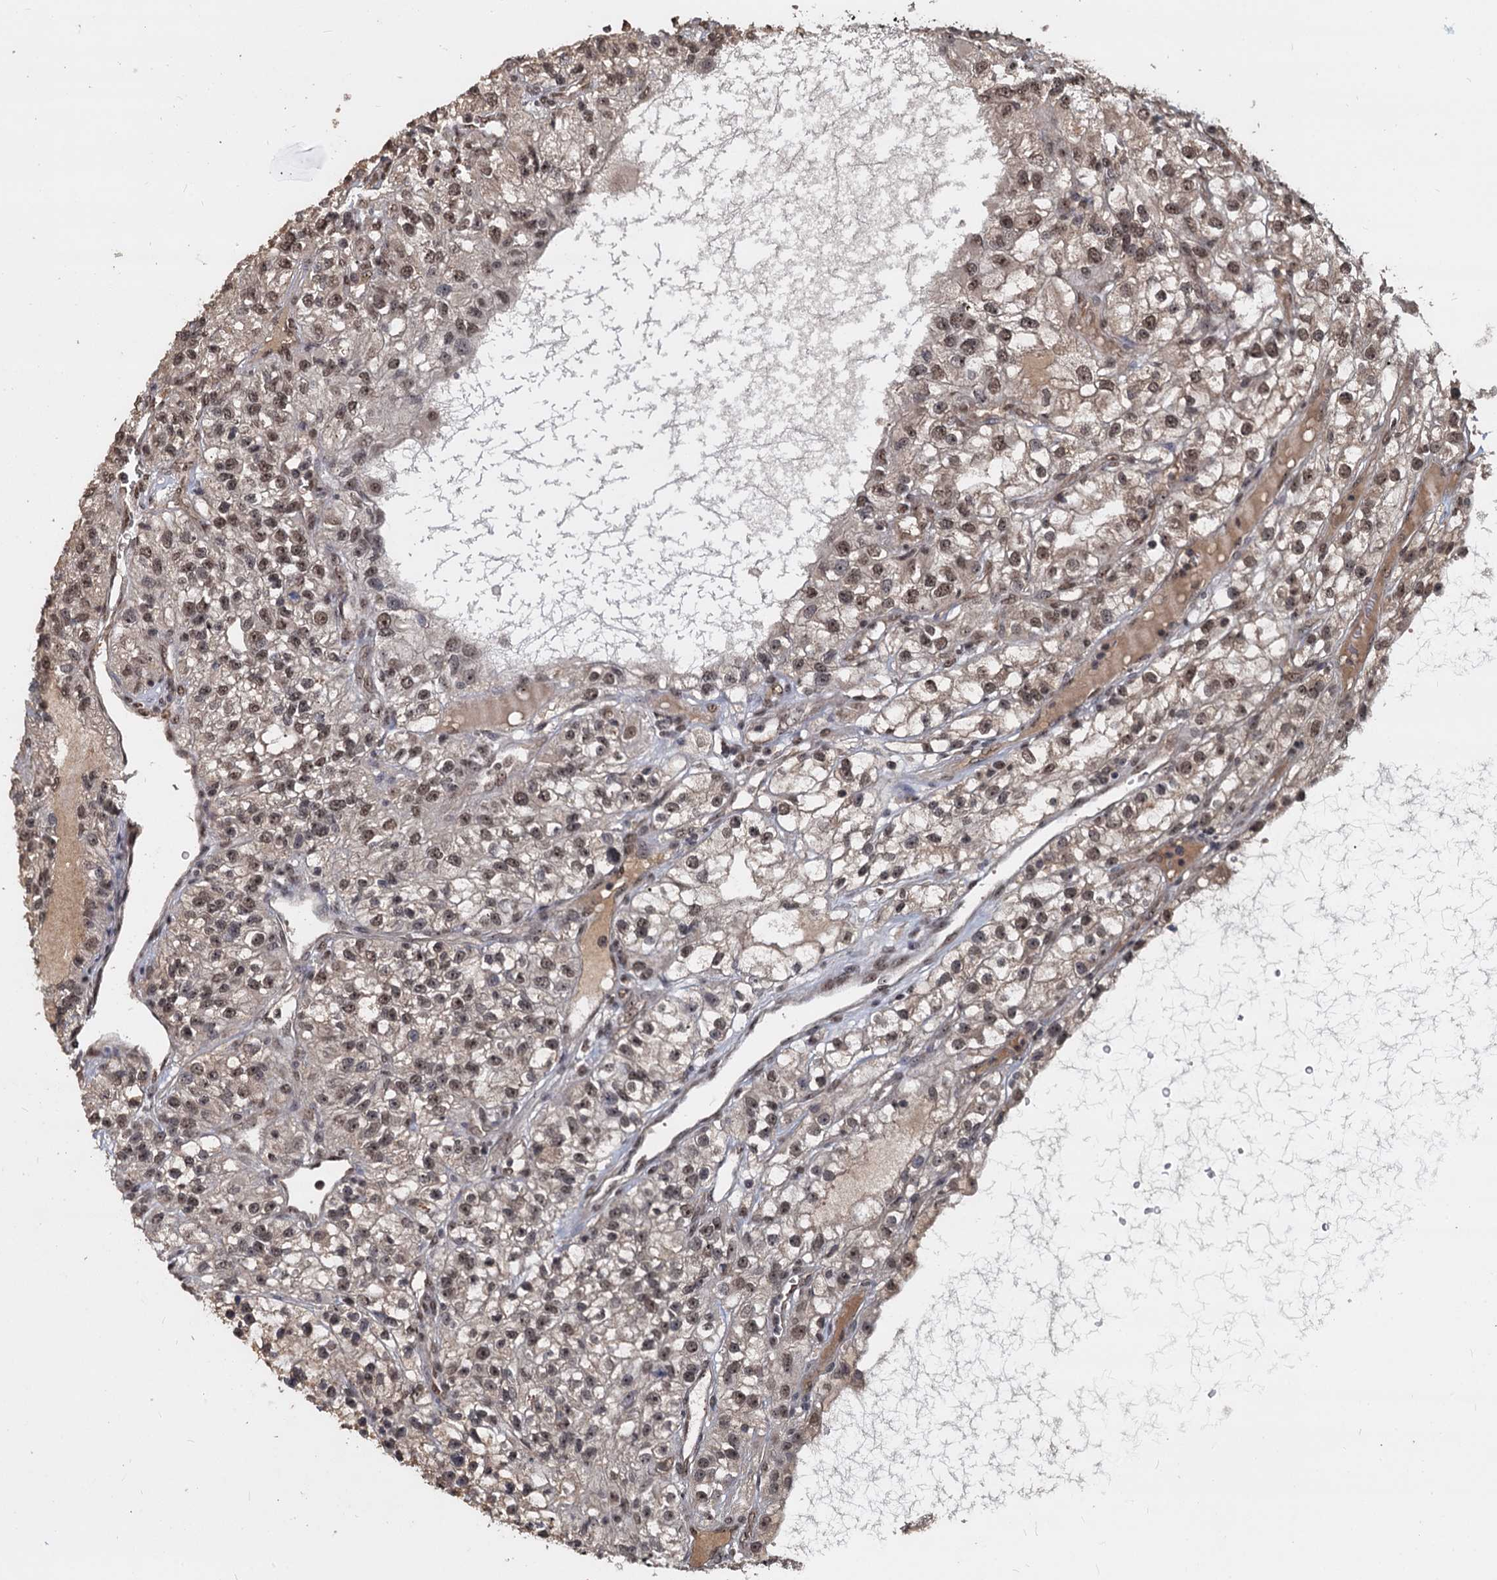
{"staining": {"intensity": "moderate", "quantity": ">75%", "location": "cytoplasmic/membranous,nuclear"}, "tissue": "renal cancer", "cell_type": "Tumor cells", "image_type": "cancer", "snomed": [{"axis": "morphology", "description": "Adenocarcinoma, NOS"}, {"axis": "topography", "description": "Kidney"}], "caption": "Renal cancer stained for a protein demonstrates moderate cytoplasmic/membranous and nuclear positivity in tumor cells.", "gene": "FAM216B", "patient": {"sex": "female", "age": 57}}